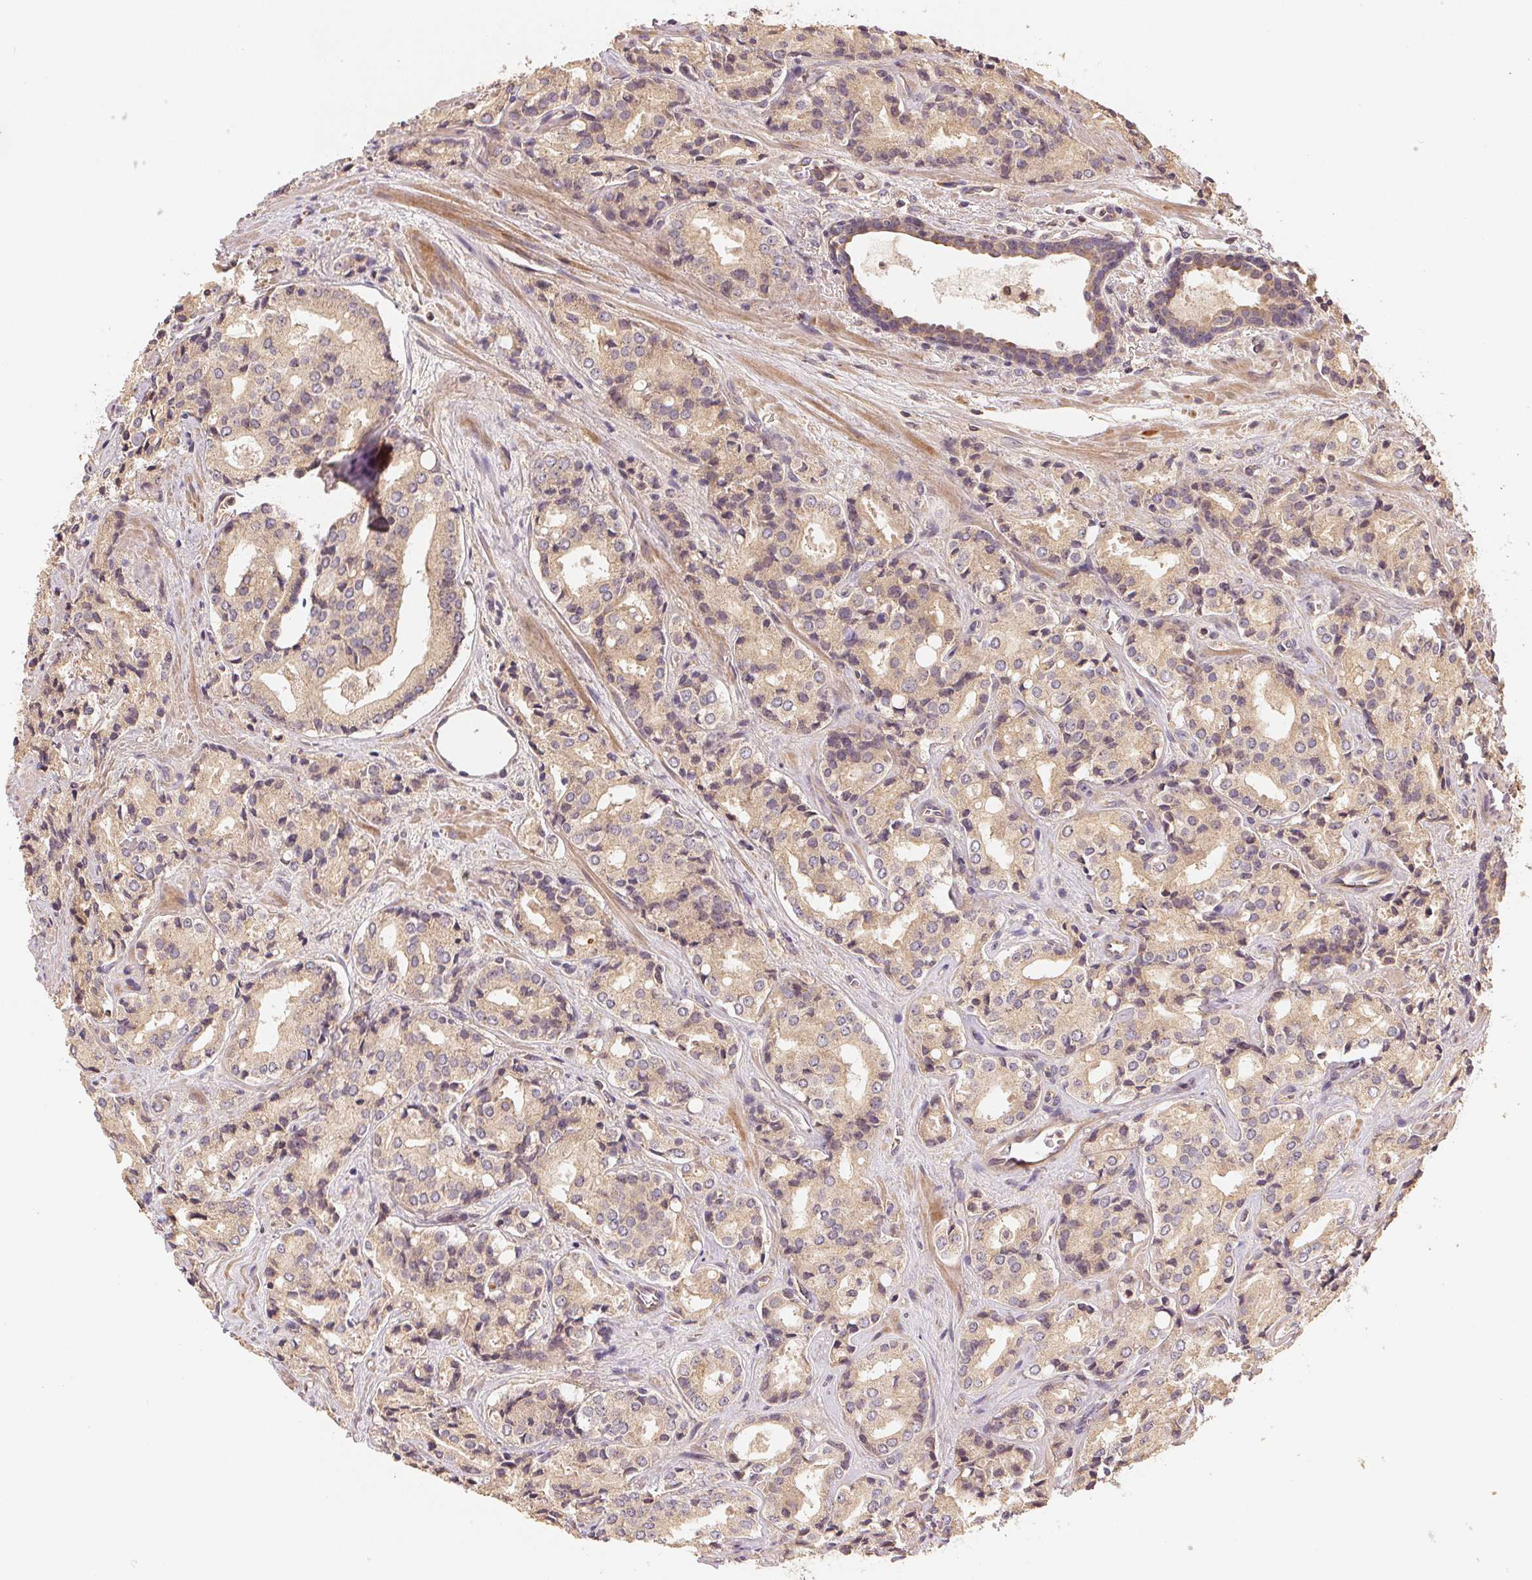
{"staining": {"intensity": "weak", "quantity": ">75%", "location": "cytoplasmic/membranous"}, "tissue": "prostate cancer", "cell_type": "Tumor cells", "image_type": "cancer", "snomed": [{"axis": "morphology", "description": "Adenocarcinoma, Low grade"}, {"axis": "topography", "description": "Prostate"}], "caption": "A micrograph of prostate cancer (low-grade adenocarcinoma) stained for a protein exhibits weak cytoplasmic/membranous brown staining in tumor cells.", "gene": "RALA", "patient": {"sex": "male", "age": 56}}